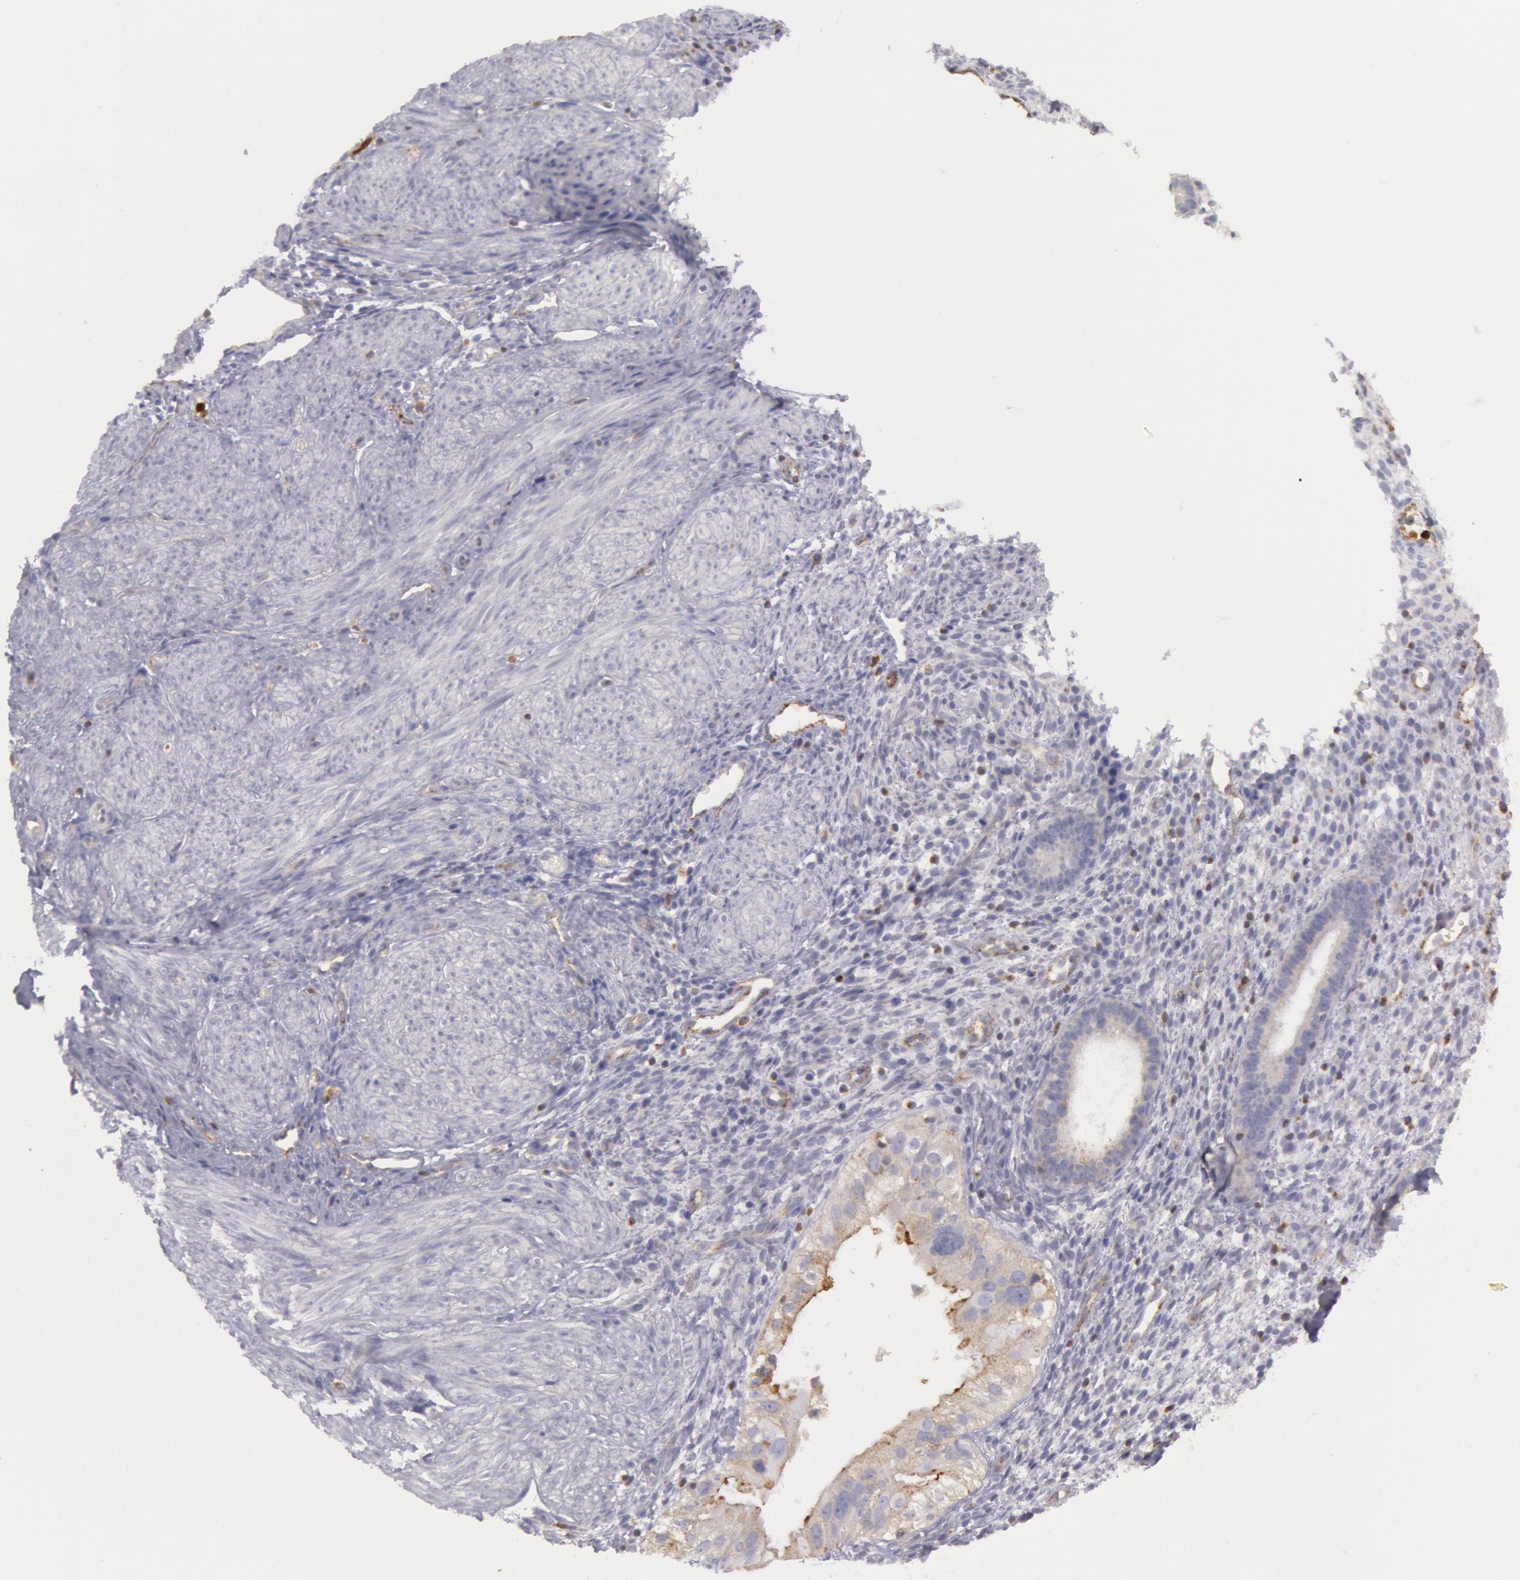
{"staining": {"intensity": "moderate", "quantity": "<25%", "location": "cytoplasmic/membranous"}, "tissue": "endometrium", "cell_type": "Cells in endometrial stroma", "image_type": "normal", "snomed": [{"axis": "morphology", "description": "Normal tissue, NOS"}, {"axis": "topography", "description": "Endometrium"}], "caption": "Protein expression by IHC shows moderate cytoplasmic/membranous expression in about <25% of cells in endometrial stroma in benign endometrium.", "gene": "RAB27A", "patient": {"sex": "female", "age": 72}}